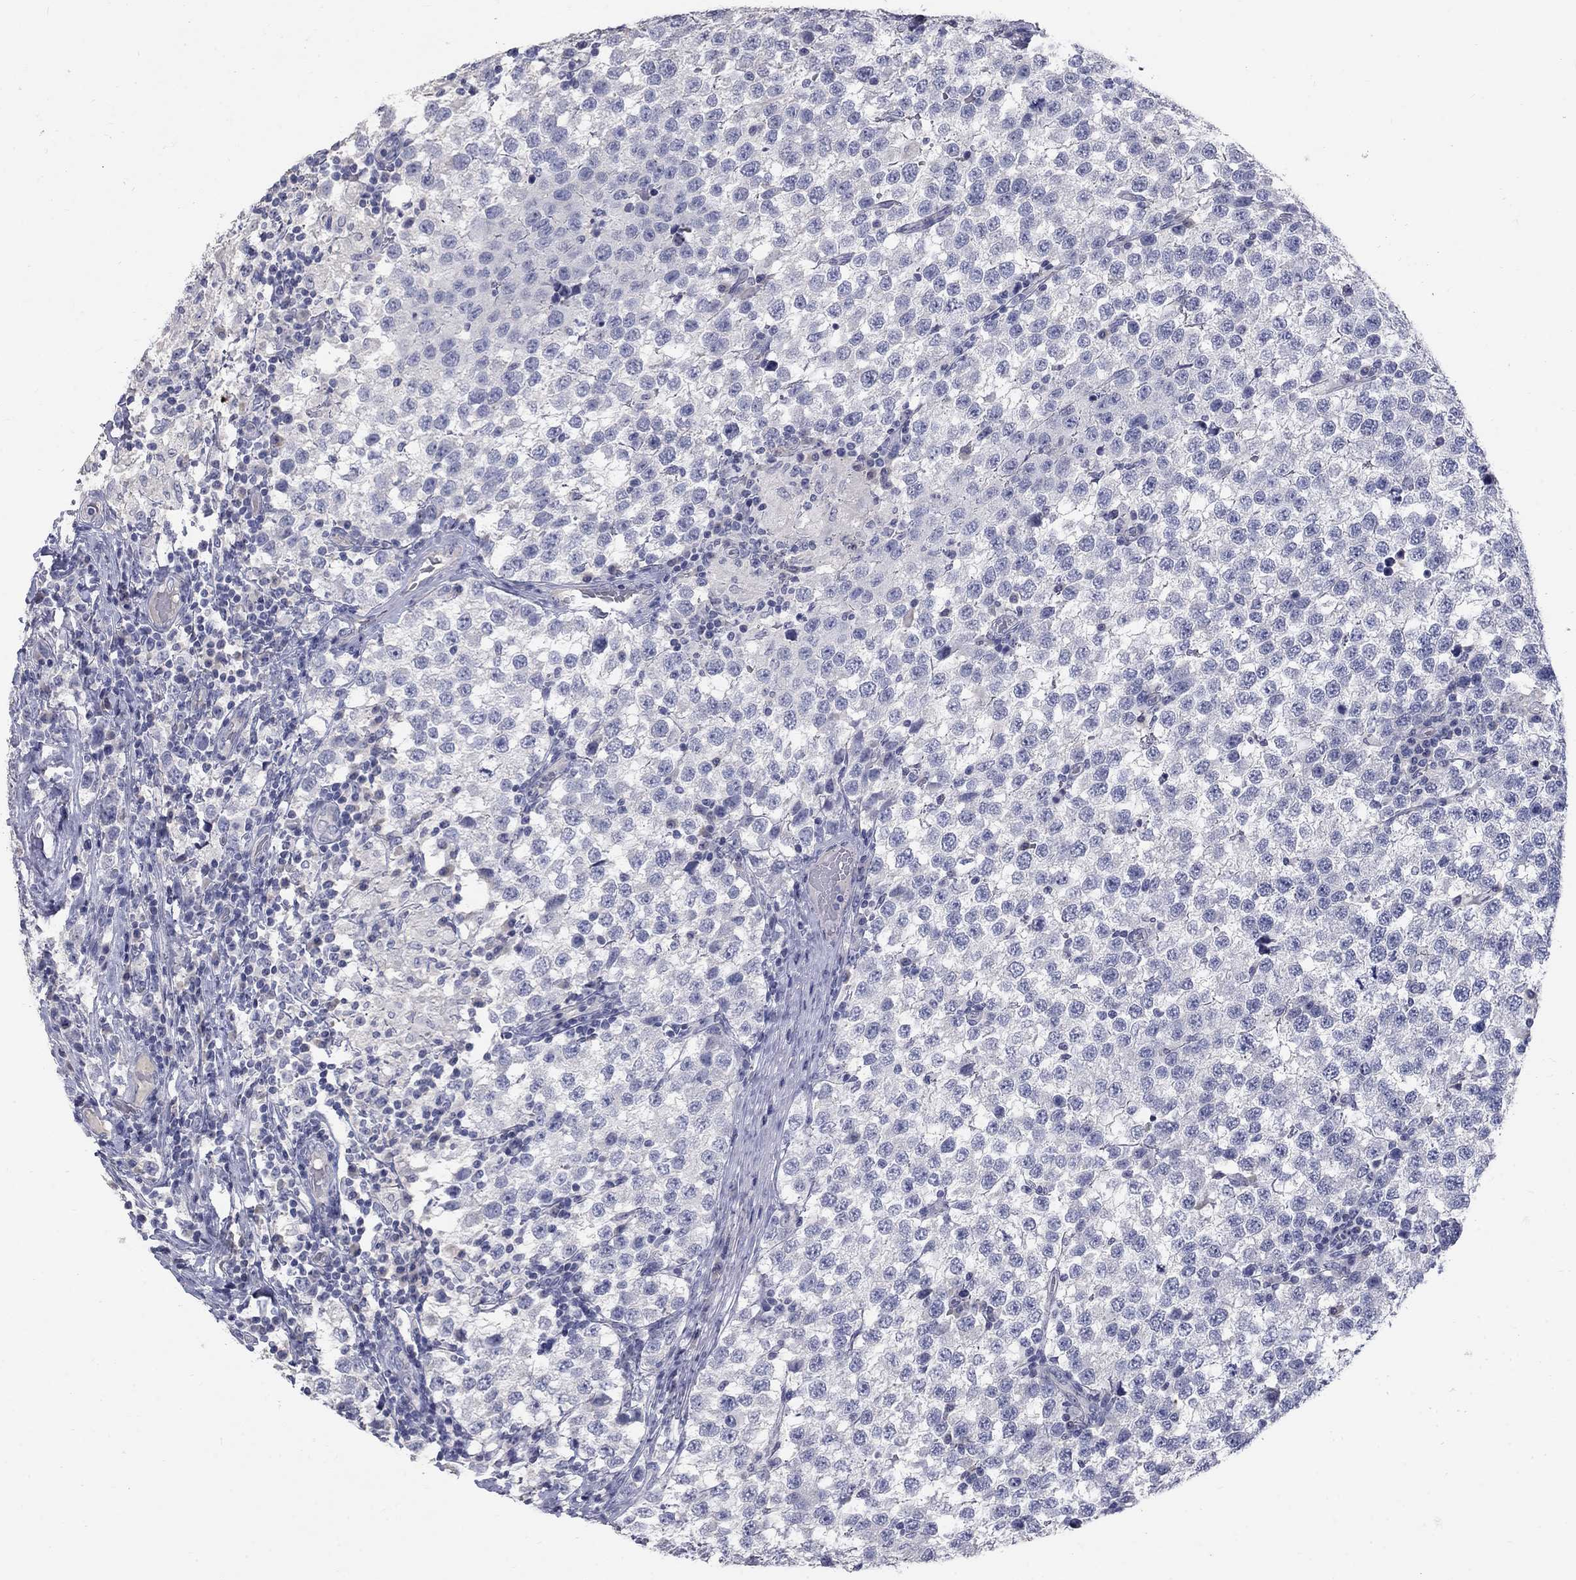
{"staining": {"intensity": "negative", "quantity": "none", "location": "none"}, "tissue": "testis cancer", "cell_type": "Tumor cells", "image_type": "cancer", "snomed": [{"axis": "morphology", "description": "Seminoma, NOS"}, {"axis": "topography", "description": "Testis"}], "caption": "DAB (3,3'-diaminobenzidine) immunohistochemical staining of testis seminoma displays no significant staining in tumor cells.", "gene": "PTH1R", "patient": {"sex": "male", "age": 34}}